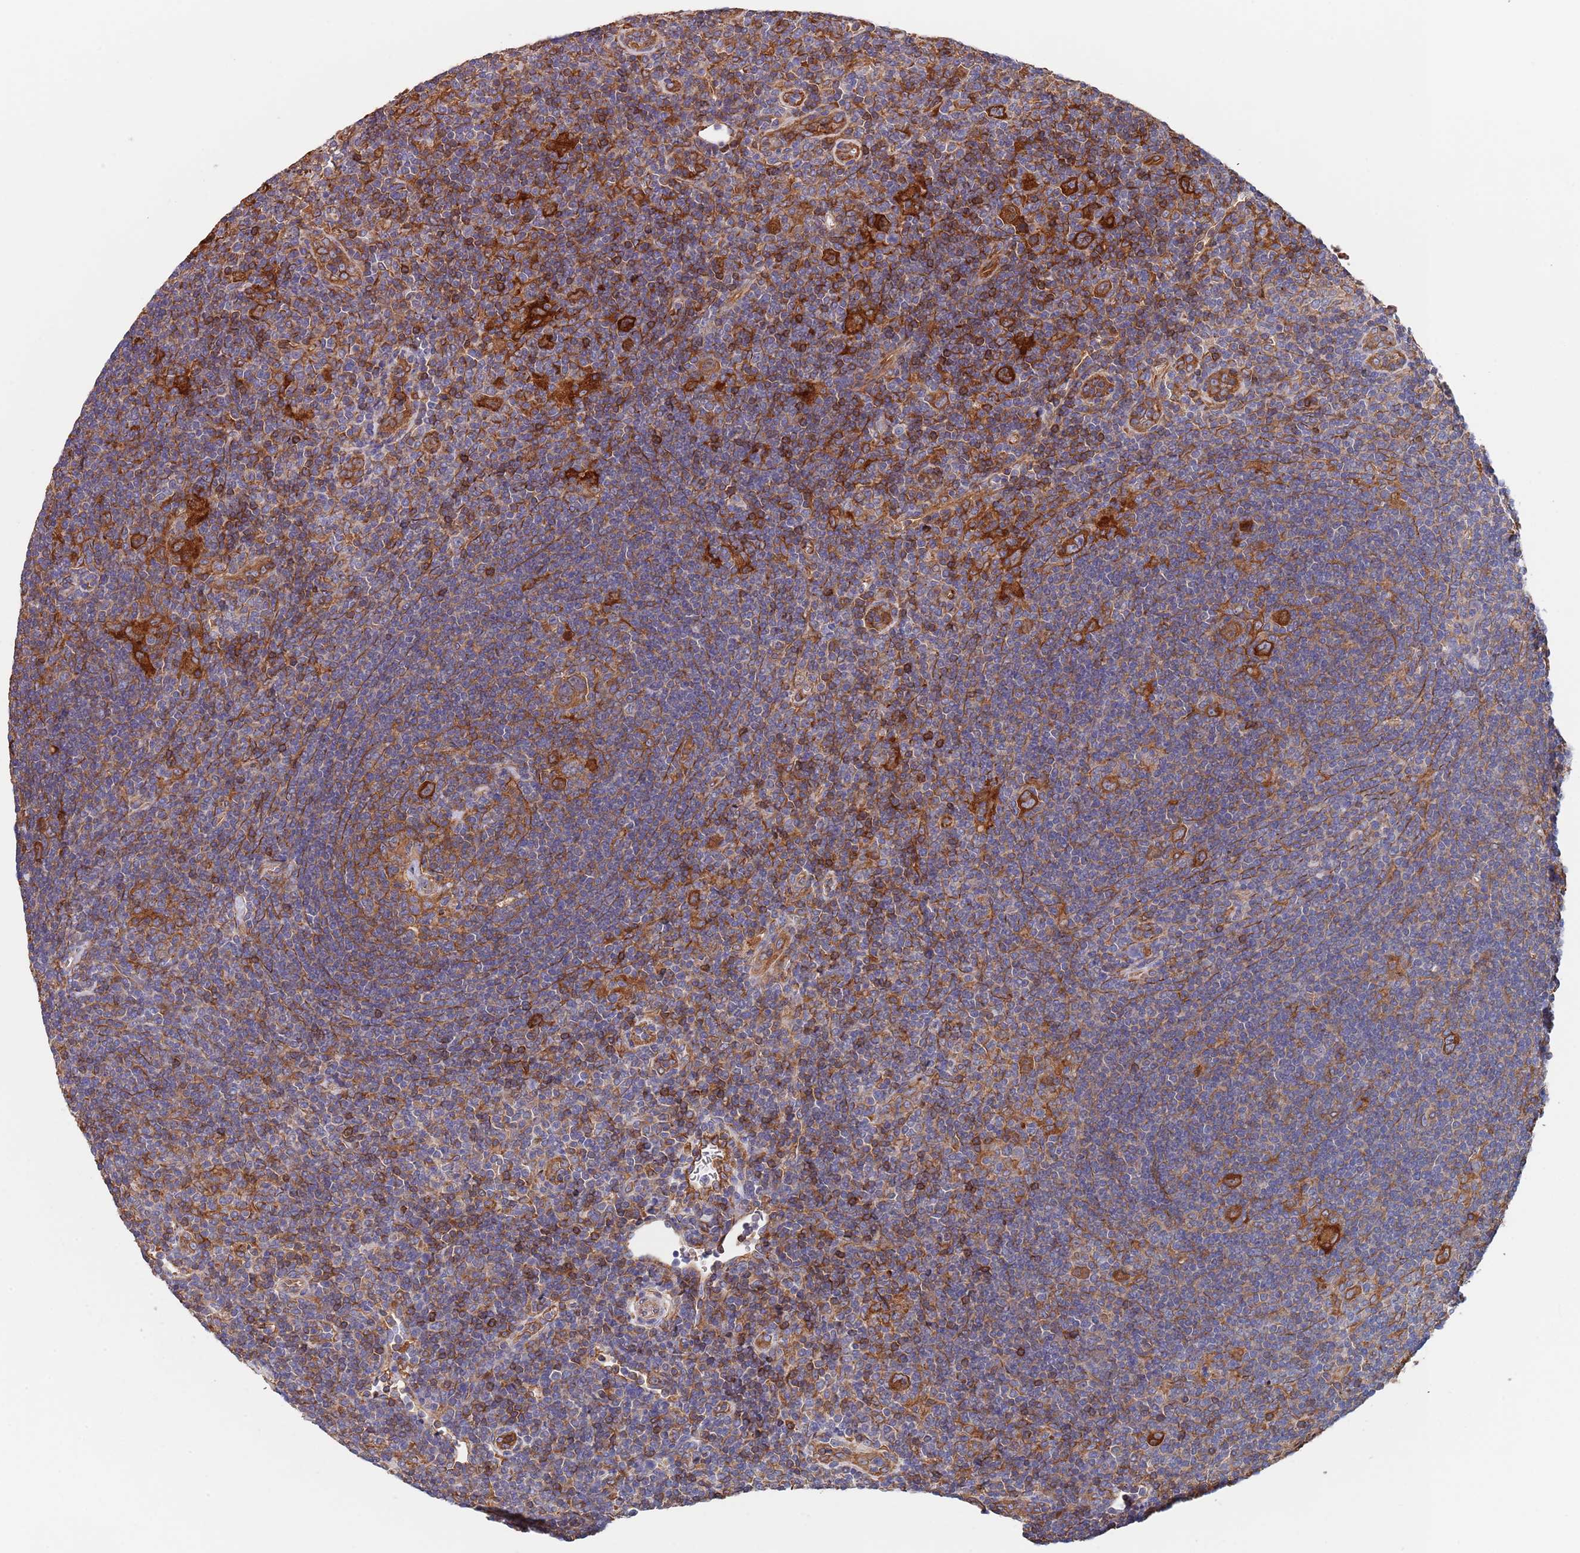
{"staining": {"intensity": "strong", "quantity": ">75%", "location": "cytoplasmic/membranous"}, "tissue": "lymphoma", "cell_type": "Tumor cells", "image_type": "cancer", "snomed": [{"axis": "morphology", "description": "Hodgkin's disease, NOS"}, {"axis": "topography", "description": "Lymph node"}], "caption": "Human Hodgkin's disease stained for a protein (brown) shows strong cytoplasmic/membranous positive positivity in about >75% of tumor cells.", "gene": "DCUN1D3", "patient": {"sex": "female", "age": 57}}